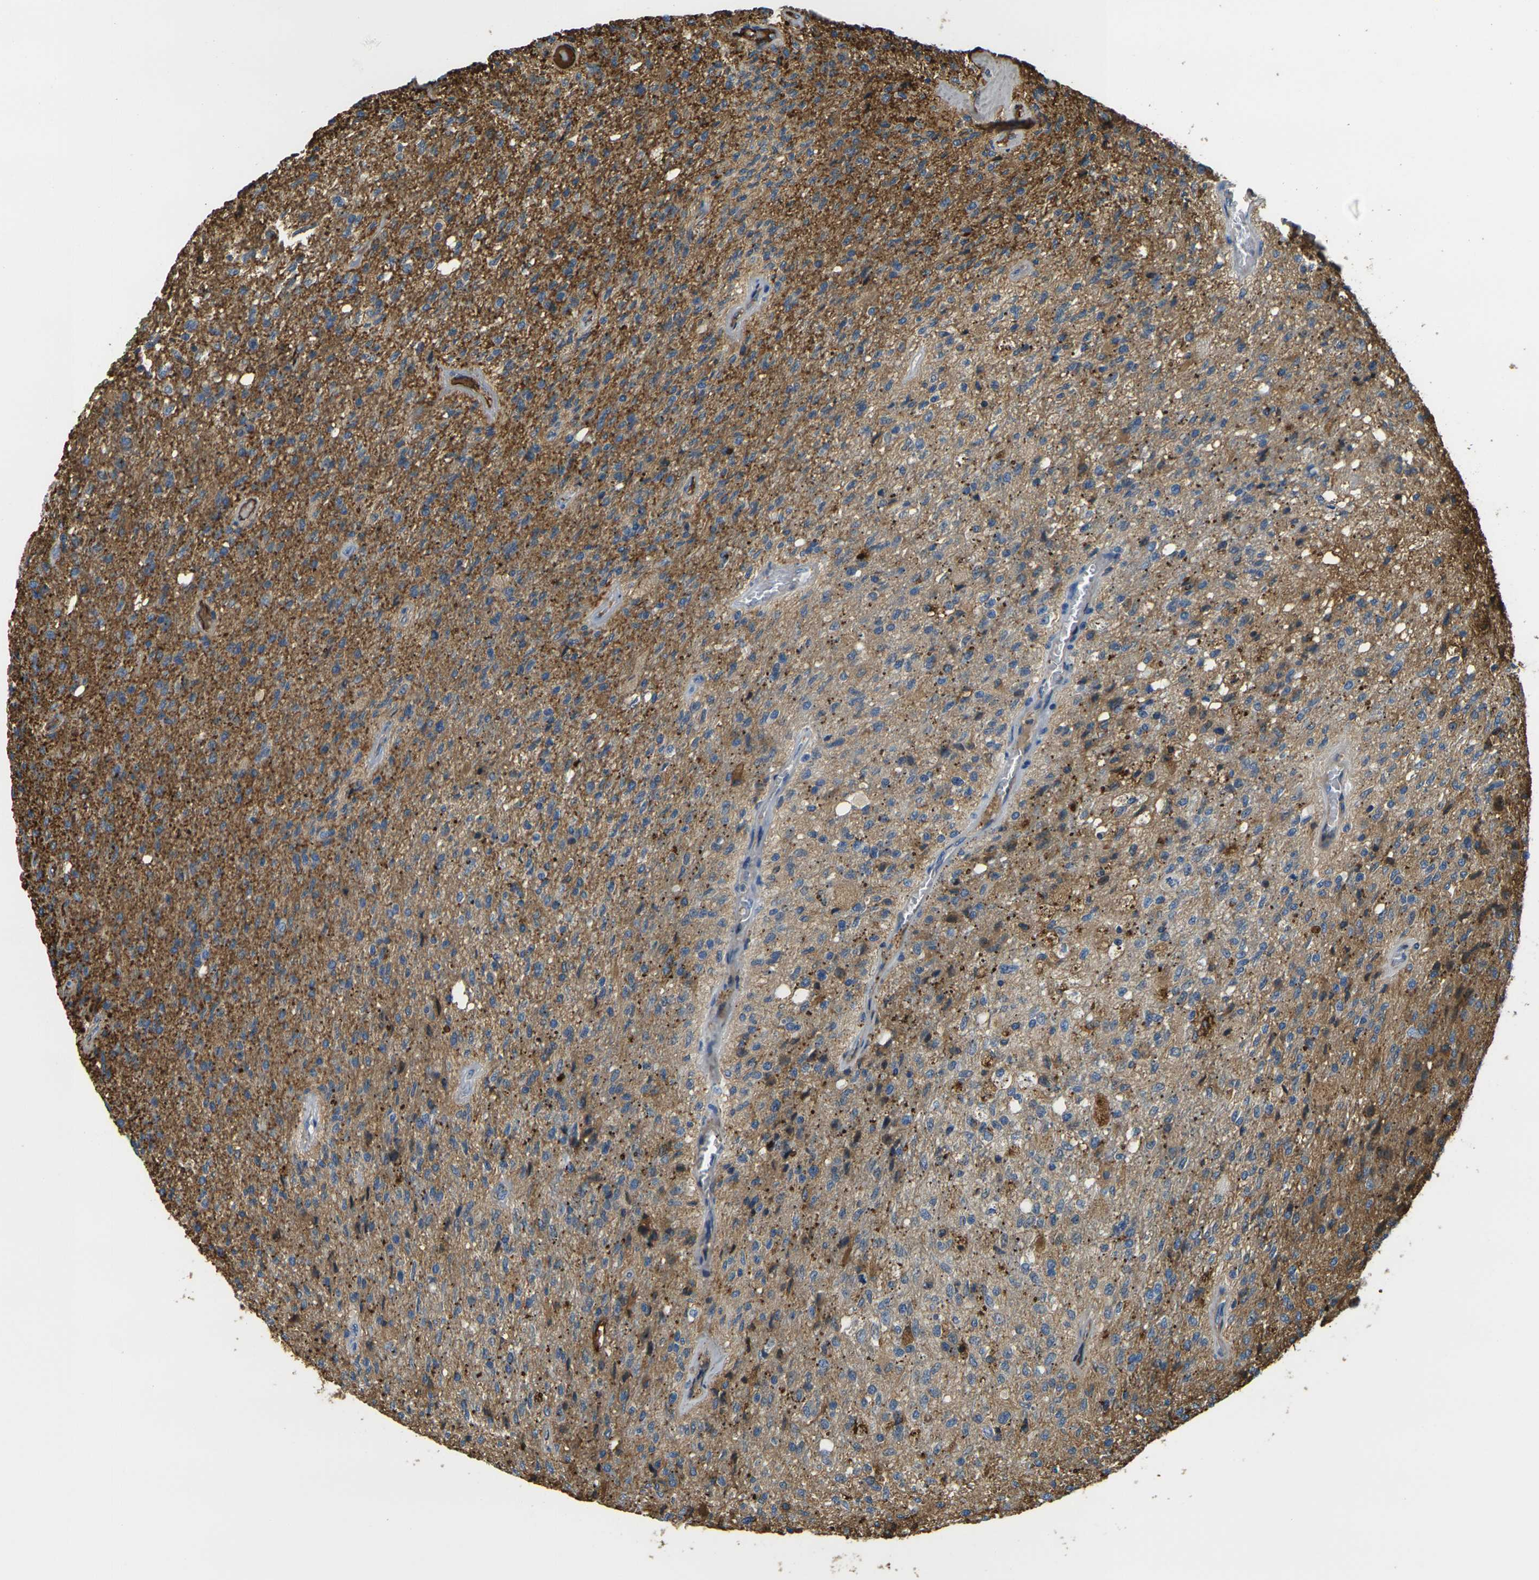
{"staining": {"intensity": "moderate", "quantity": ">75%", "location": "cytoplasmic/membranous"}, "tissue": "glioma", "cell_type": "Tumor cells", "image_type": "cancer", "snomed": [{"axis": "morphology", "description": "Normal tissue, NOS"}, {"axis": "morphology", "description": "Glioma, malignant, High grade"}, {"axis": "topography", "description": "Cerebral cortex"}], "caption": "Immunohistochemistry photomicrograph of neoplastic tissue: human malignant glioma (high-grade) stained using immunohistochemistry displays medium levels of moderate protein expression localized specifically in the cytoplasmic/membranous of tumor cells, appearing as a cytoplasmic/membranous brown color.", "gene": "PLCD1", "patient": {"sex": "male", "age": 77}}